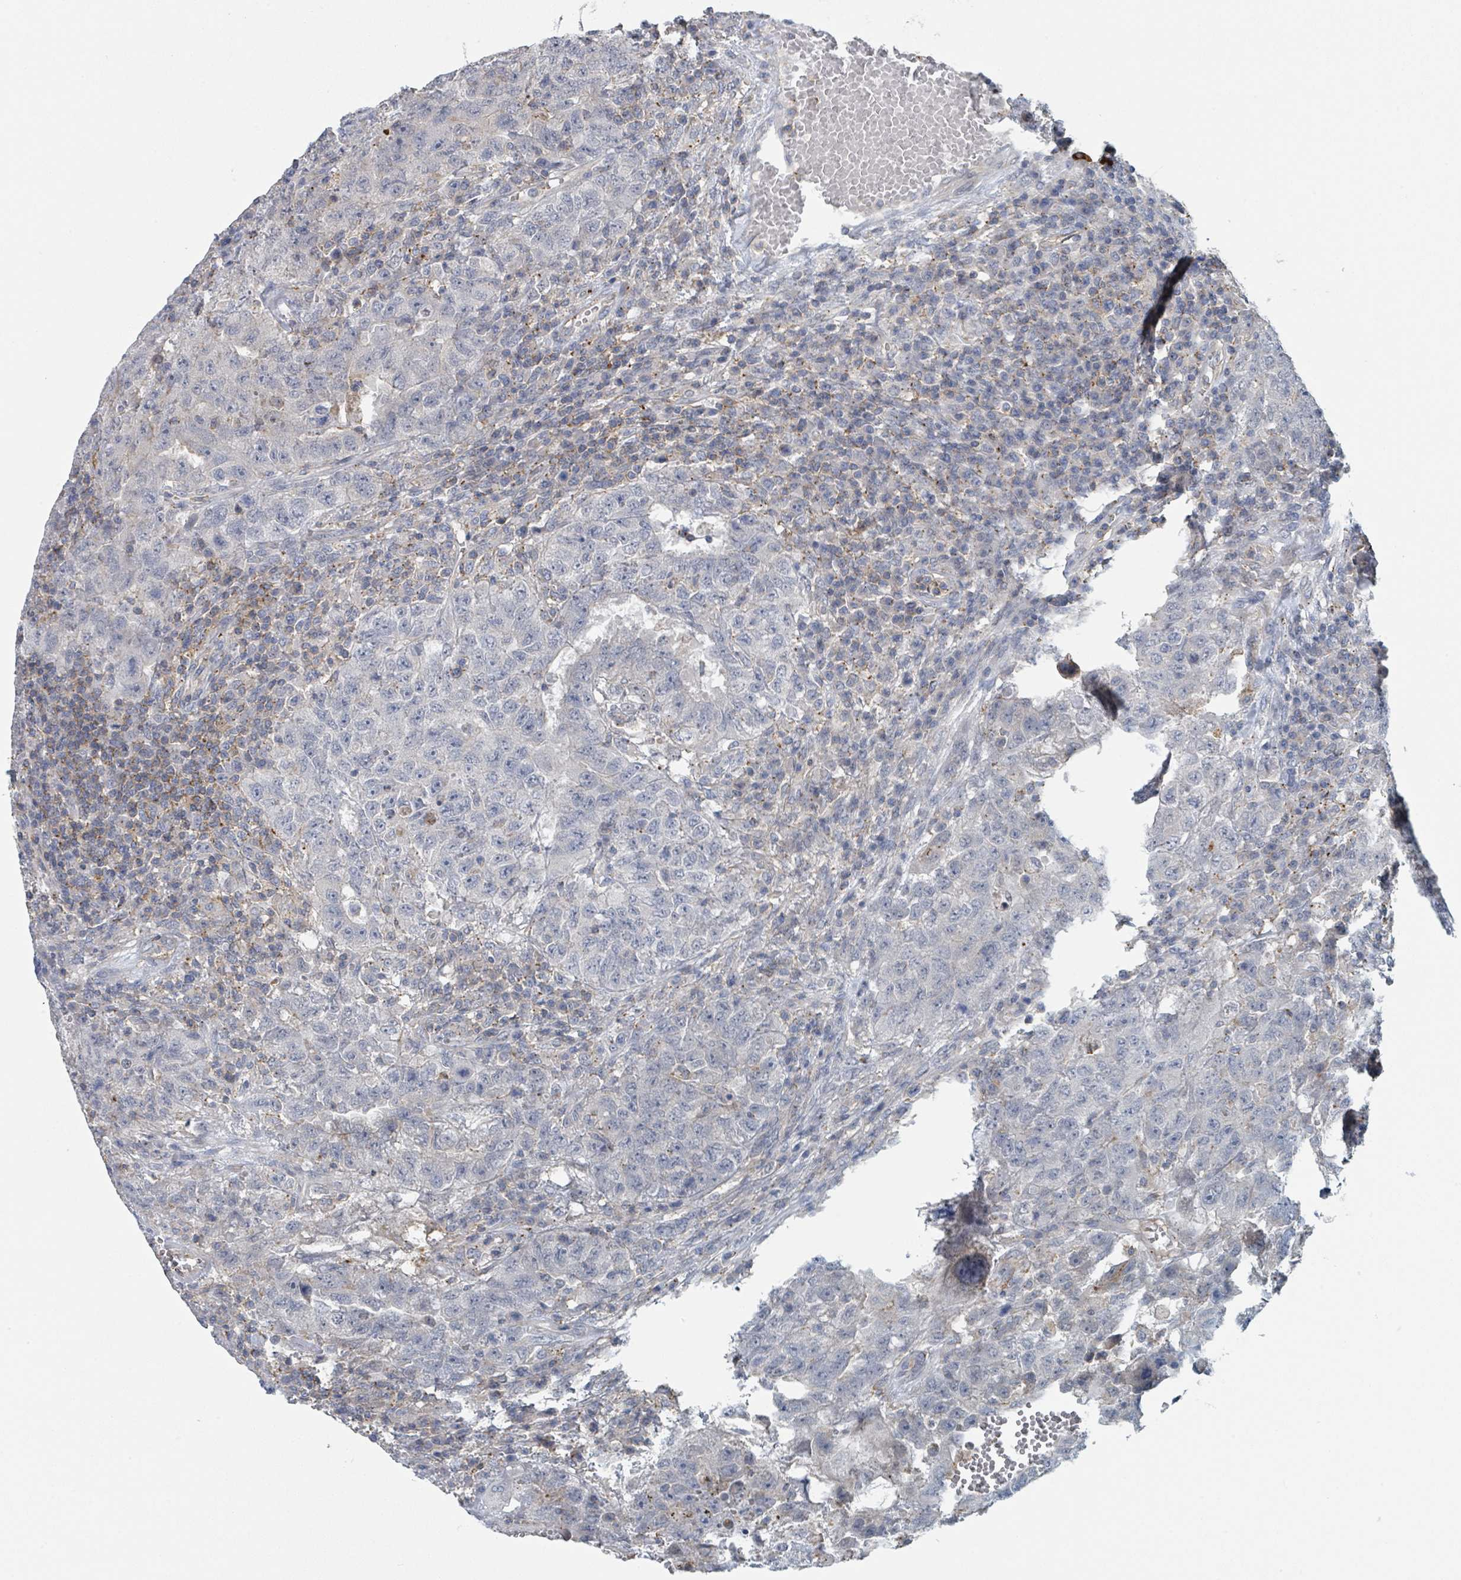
{"staining": {"intensity": "negative", "quantity": "none", "location": "none"}, "tissue": "testis cancer", "cell_type": "Tumor cells", "image_type": "cancer", "snomed": [{"axis": "morphology", "description": "Carcinoma, Embryonal, NOS"}, {"axis": "topography", "description": "Testis"}], "caption": "Tumor cells are negative for brown protein staining in testis cancer (embryonal carcinoma). The staining is performed using DAB brown chromogen with nuclei counter-stained in using hematoxylin.", "gene": "LRRC42", "patient": {"sex": "male", "age": 26}}